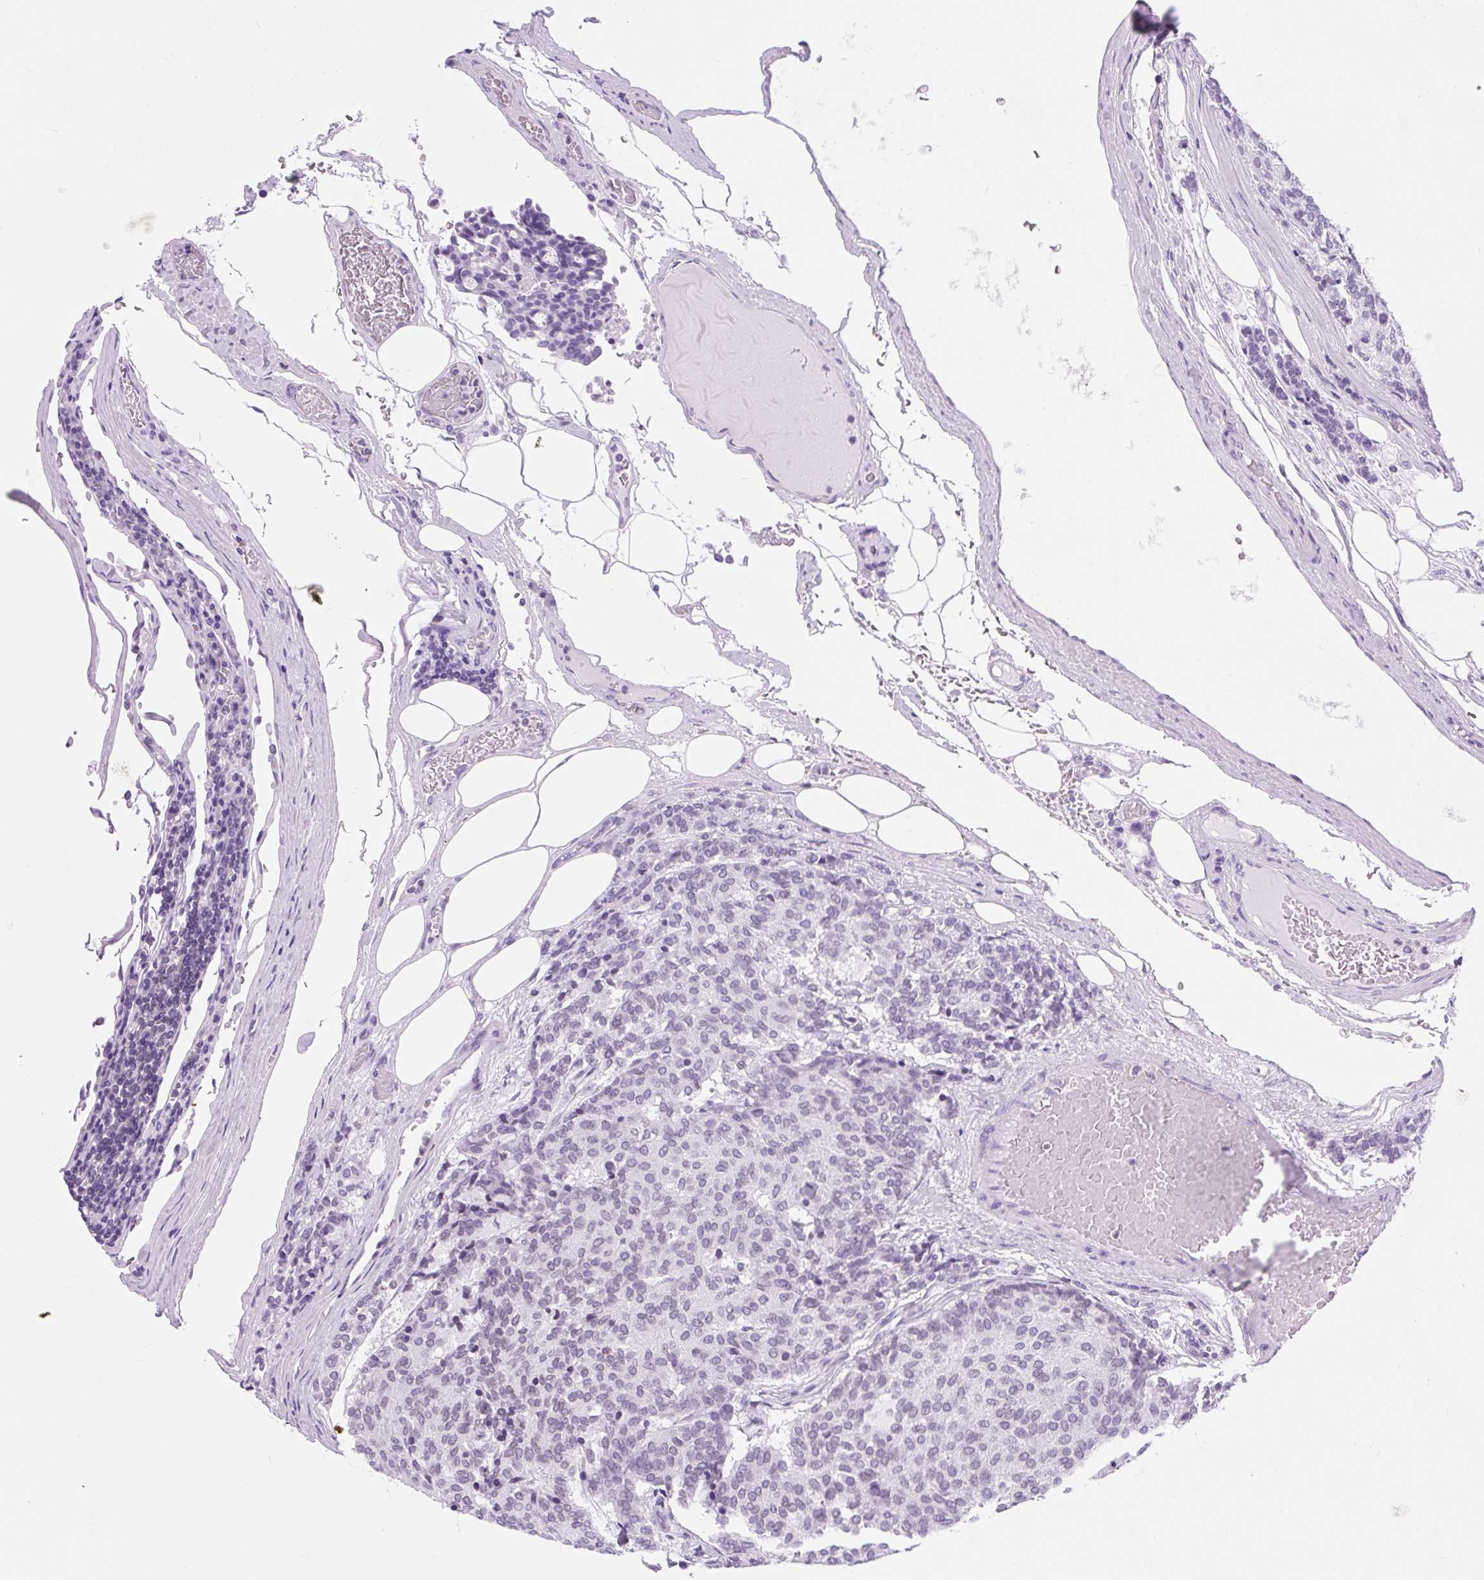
{"staining": {"intensity": "negative", "quantity": "none", "location": "none"}, "tissue": "carcinoid", "cell_type": "Tumor cells", "image_type": "cancer", "snomed": [{"axis": "morphology", "description": "Carcinoid, malignant, NOS"}, {"axis": "topography", "description": "Pancreas"}], "caption": "Tumor cells show no significant protein expression in malignant carcinoid. The staining was performed using DAB (3,3'-diaminobenzidine) to visualize the protein expression in brown, while the nuclei were stained in blue with hematoxylin (Magnification: 20x).", "gene": "VPREB1", "patient": {"sex": "female", "age": 54}}